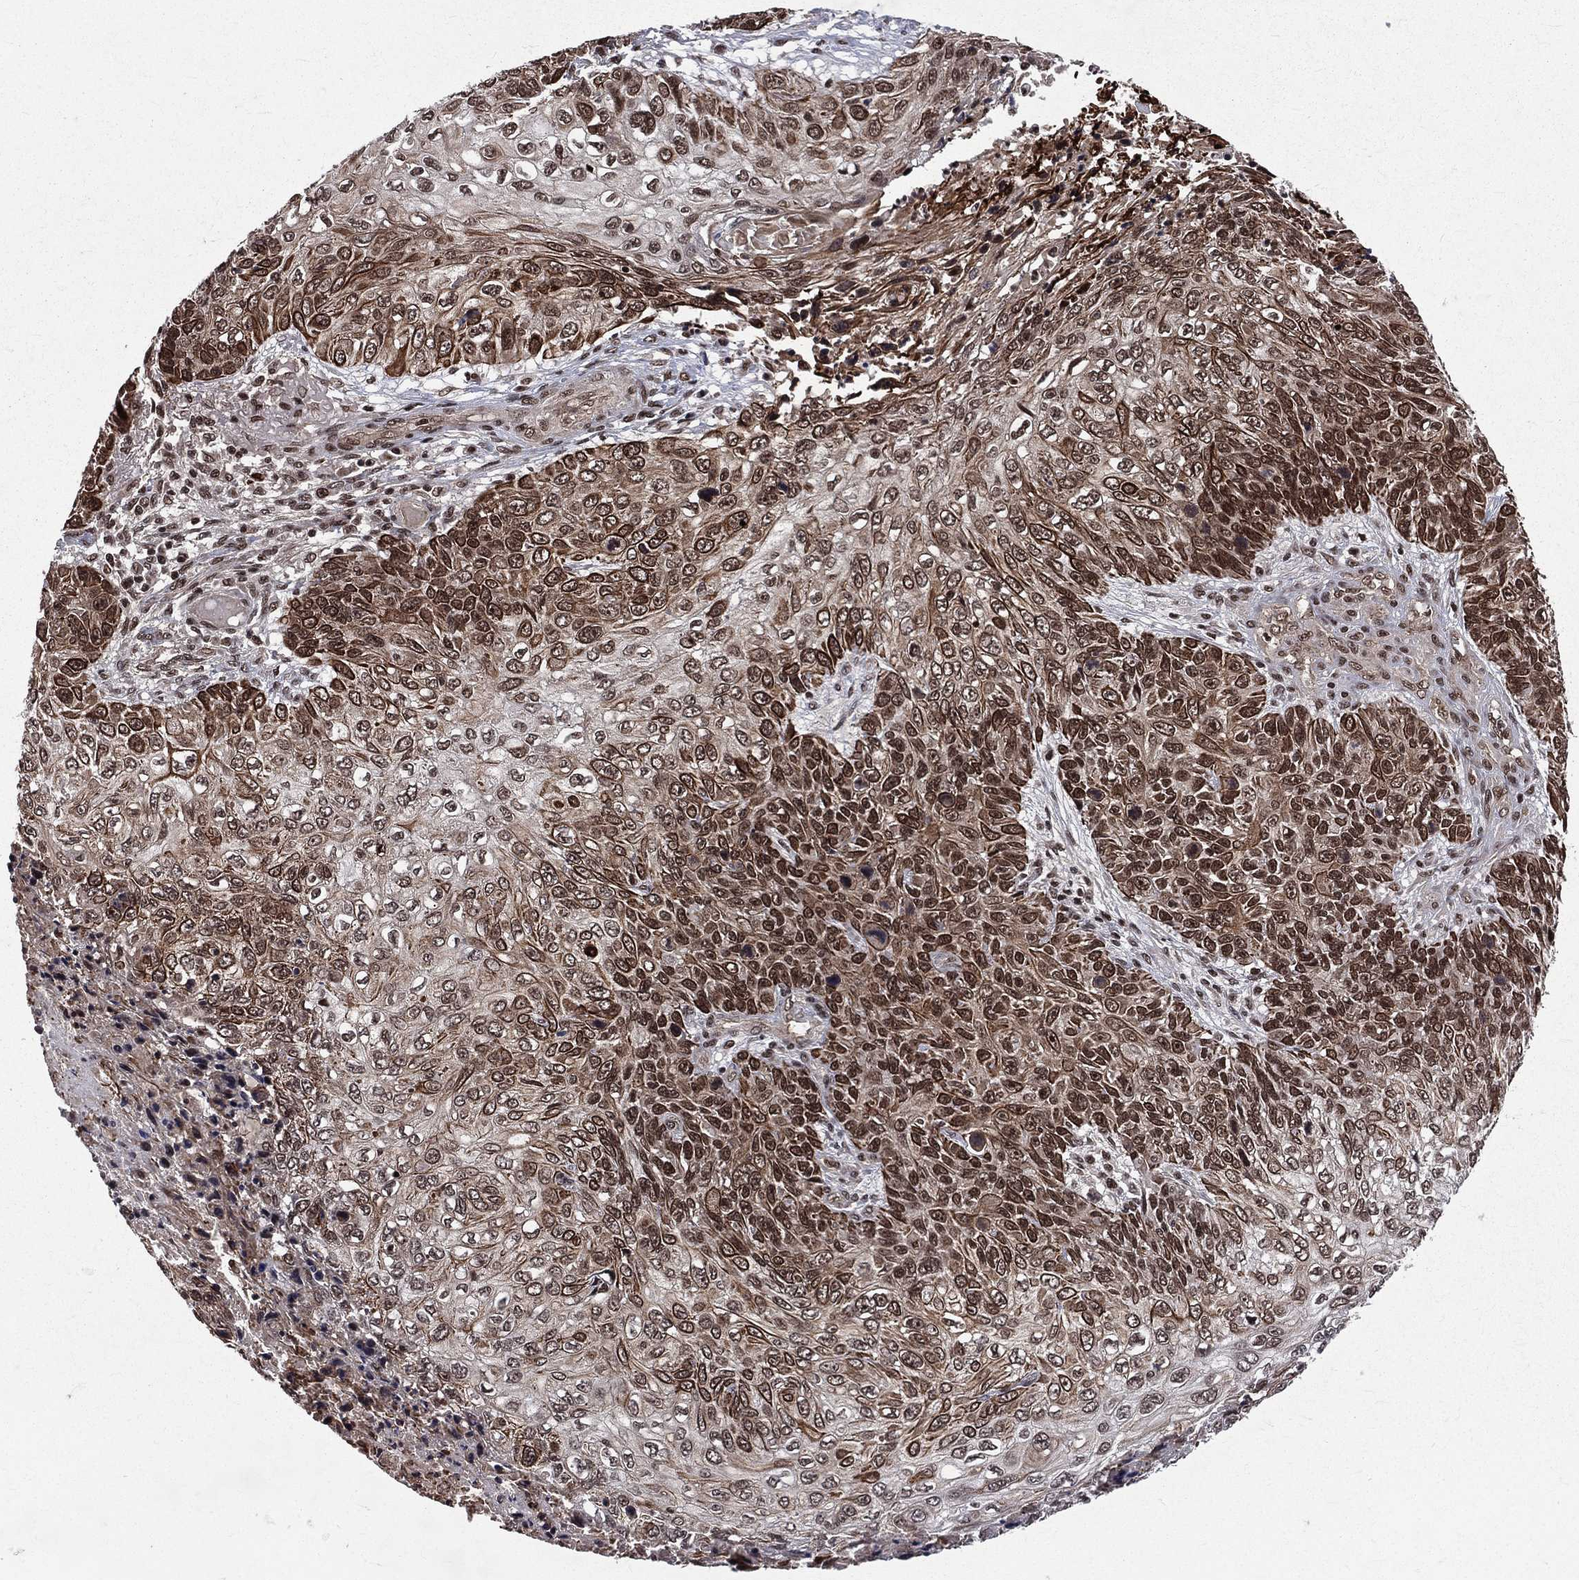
{"staining": {"intensity": "strong", "quantity": "25%-75%", "location": "nuclear"}, "tissue": "skin cancer", "cell_type": "Tumor cells", "image_type": "cancer", "snomed": [{"axis": "morphology", "description": "Squamous cell carcinoma, NOS"}, {"axis": "topography", "description": "Skin"}], "caption": "High-power microscopy captured an IHC photomicrograph of skin squamous cell carcinoma, revealing strong nuclear expression in about 25%-75% of tumor cells. The staining was performed using DAB (3,3'-diaminobenzidine), with brown indicating positive protein expression. Nuclei are stained blue with hematoxylin.", "gene": "SMC3", "patient": {"sex": "male", "age": 92}}